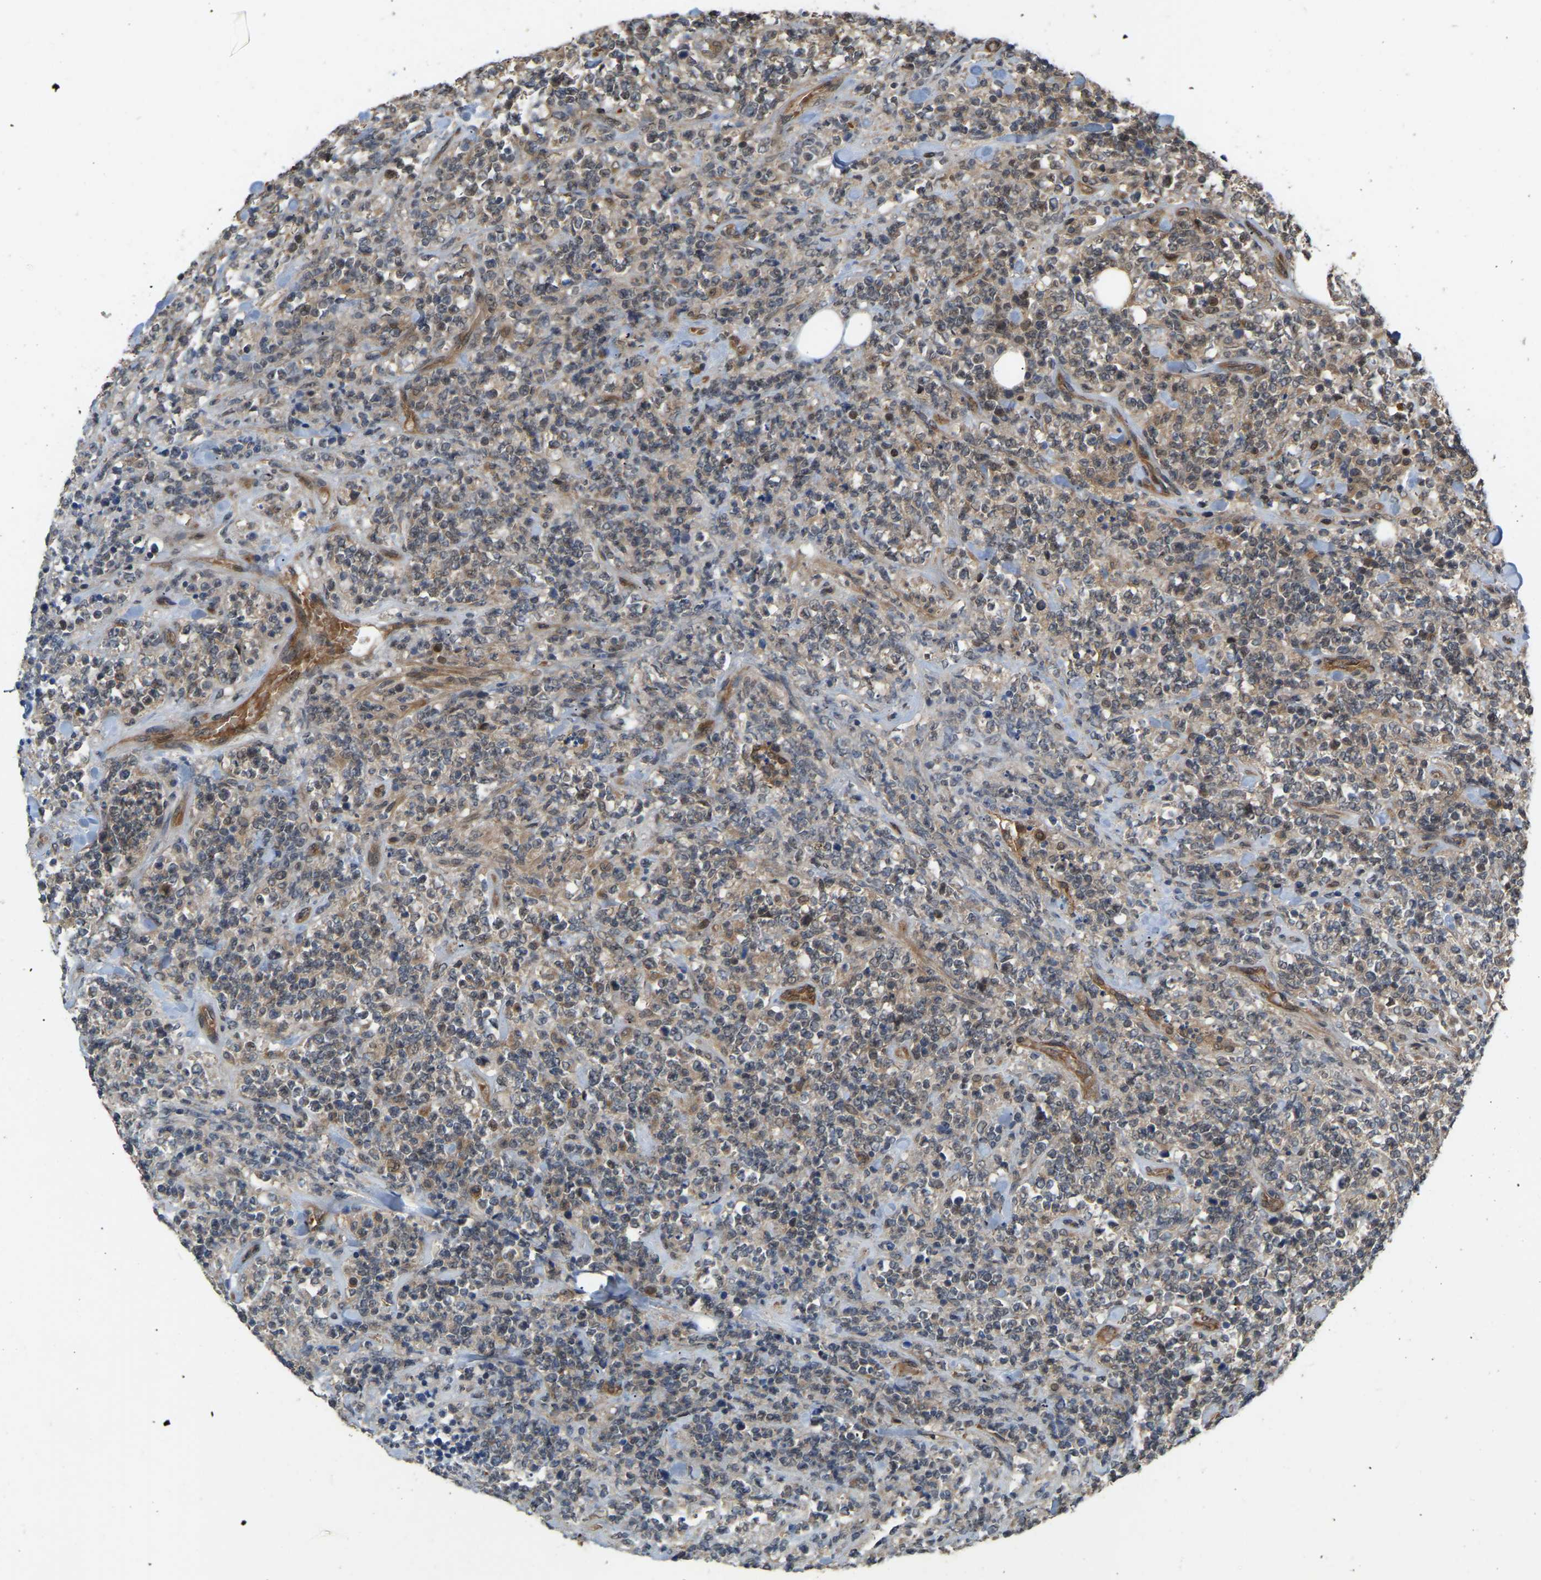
{"staining": {"intensity": "weak", "quantity": "<25%", "location": "nuclear"}, "tissue": "lymphoma", "cell_type": "Tumor cells", "image_type": "cancer", "snomed": [{"axis": "morphology", "description": "Malignant lymphoma, non-Hodgkin's type, High grade"}, {"axis": "topography", "description": "Soft tissue"}], "caption": "Tumor cells show no significant protein expression in lymphoma. (Immunohistochemistry, brightfield microscopy, high magnification).", "gene": "LIMK2", "patient": {"sex": "male", "age": 18}}